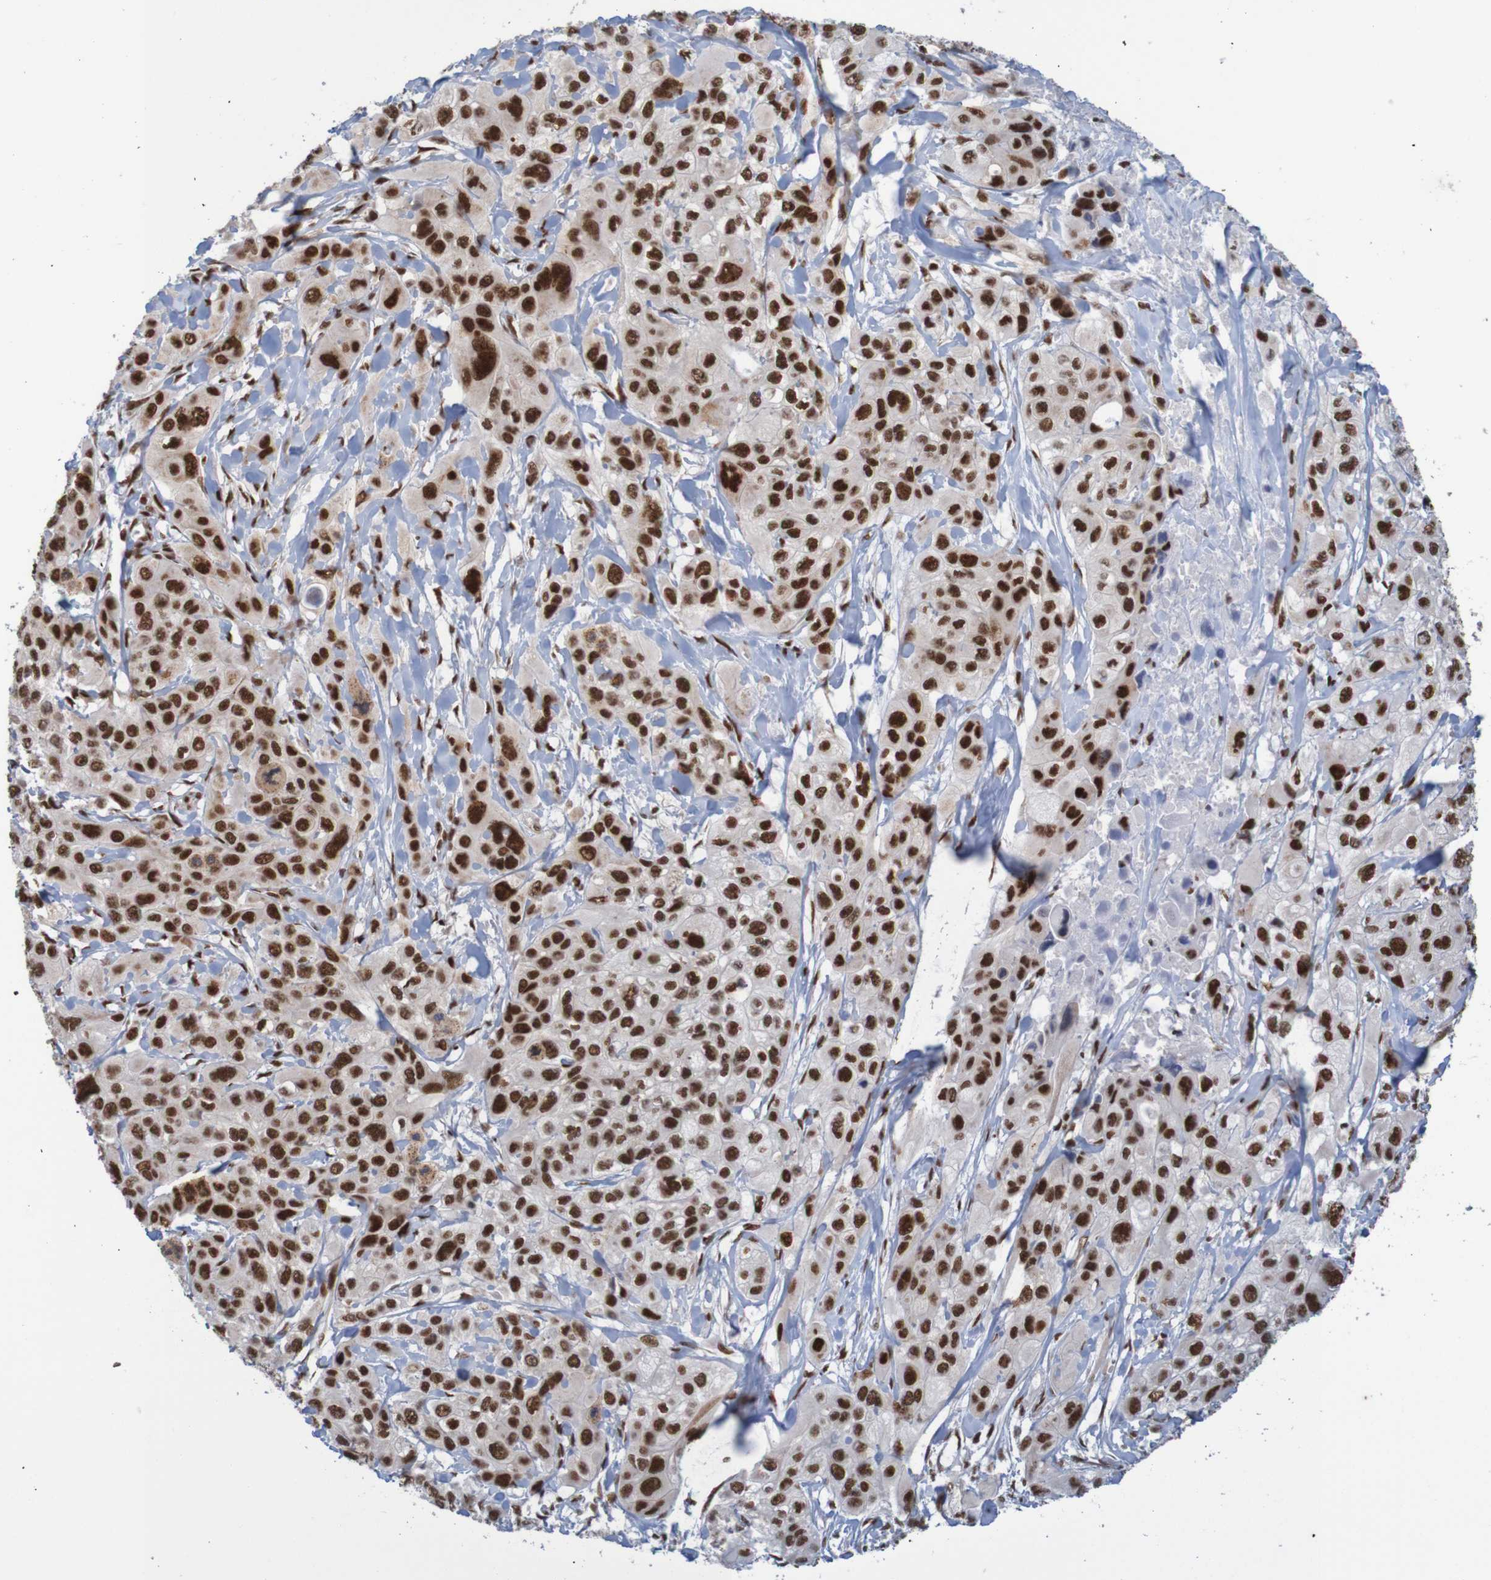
{"staining": {"intensity": "strong", "quantity": ">75%", "location": "nuclear"}, "tissue": "pancreatic cancer", "cell_type": "Tumor cells", "image_type": "cancer", "snomed": [{"axis": "morphology", "description": "Adenocarcinoma, NOS"}, {"axis": "topography", "description": "Pancreas"}], "caption": "DAB immunohistochemical staining of human adenocarcinoma (pancreatic) displays strong nuclear protein expression in about >75% of tumor cells. The protein of interest is shown in brown color, while the nuclei are stained blue.", "gene": "THRAP3", "patient": {"sex": "male", "age": 73}}